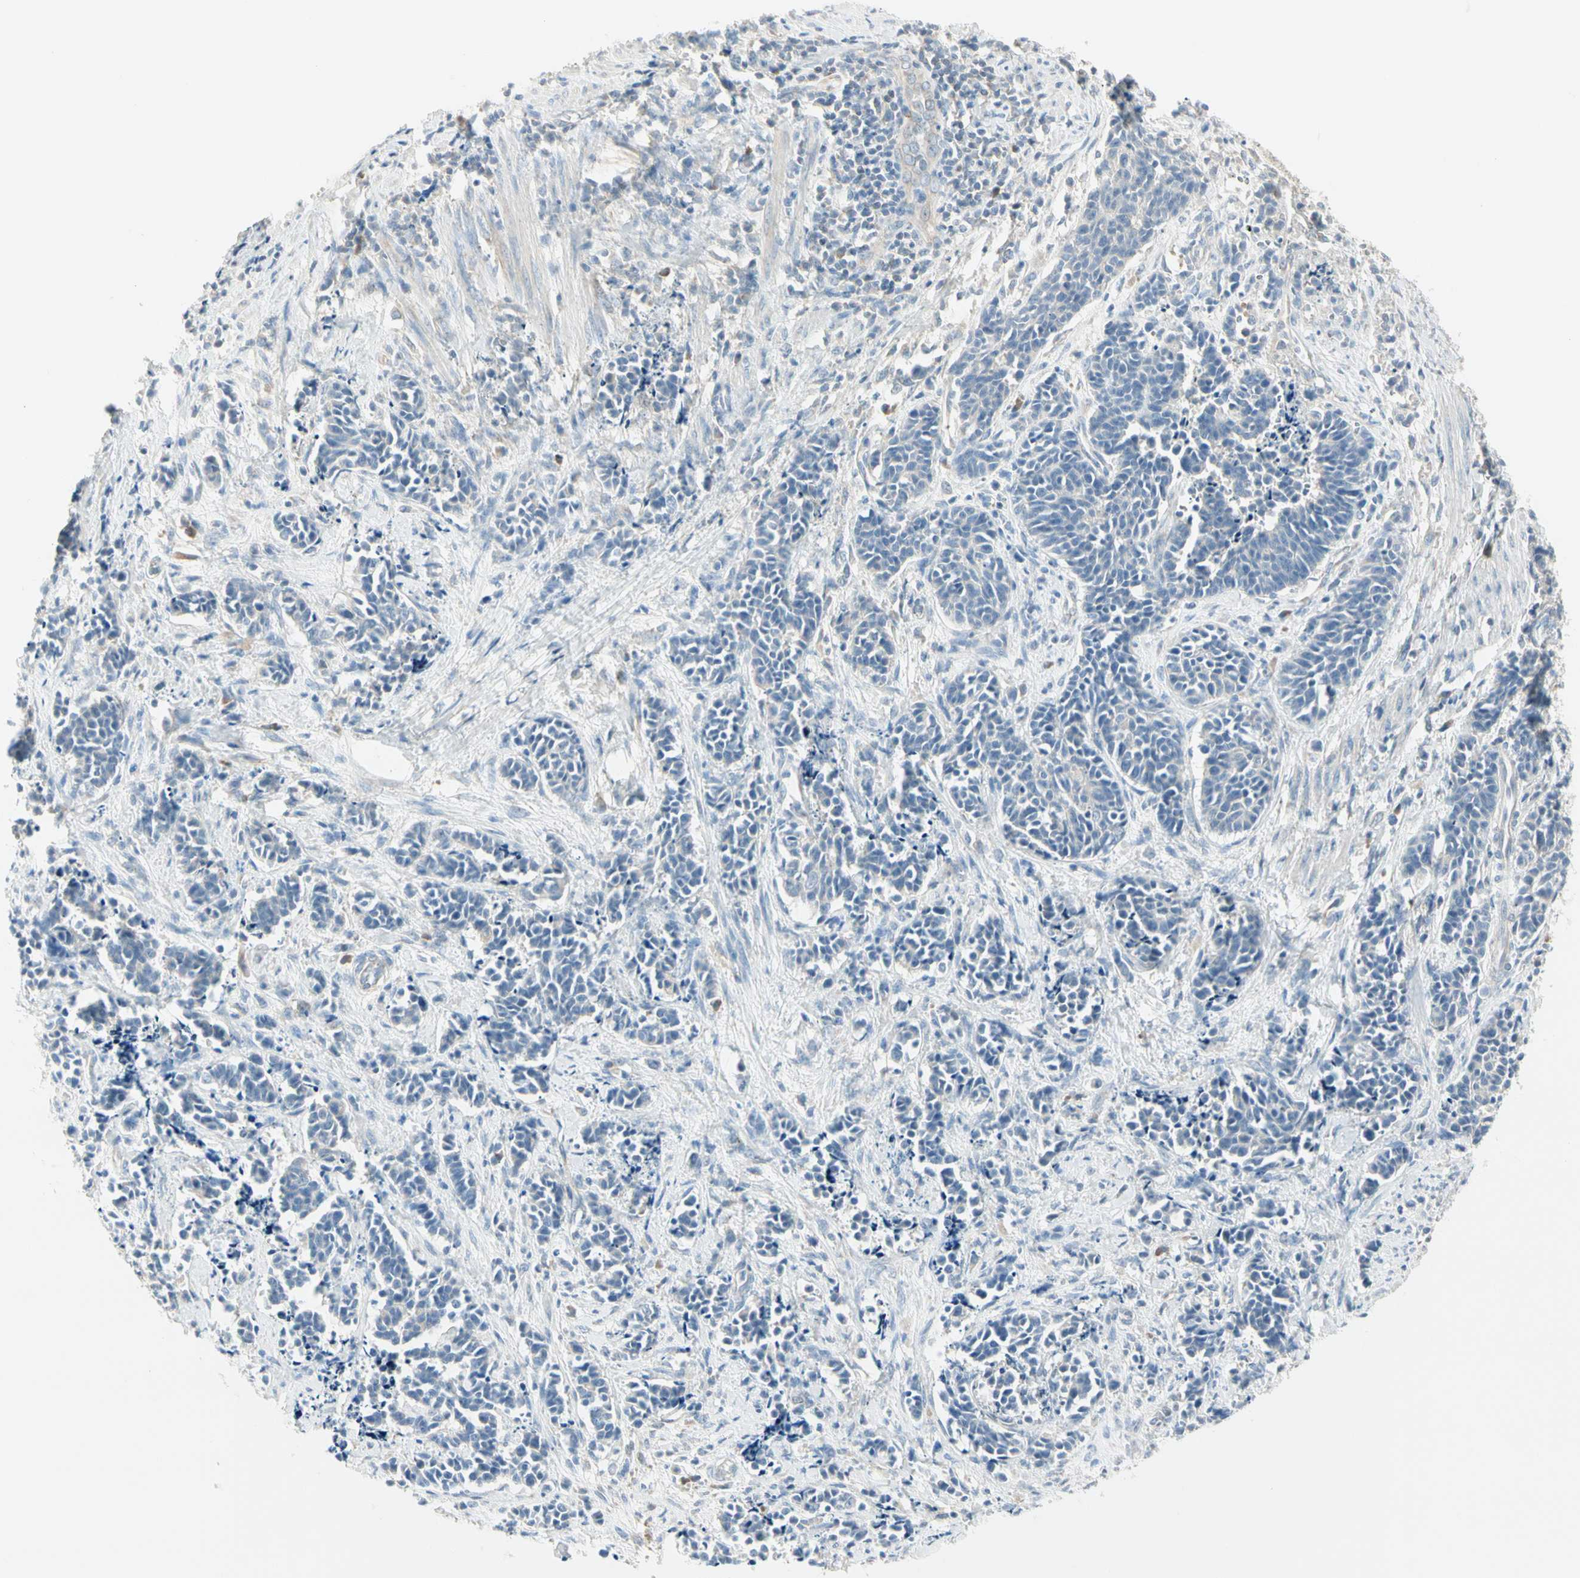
{"staining": {"intensity": "negative", "quantity": "none", "location": "none"}, "tissue": "cervical cancer", "cell_type": "Tumor cells", "image_type": "cancer", "snomed": [{"axis": "morphology", "description": "Squamous cell carcinoma, NOS"}, {"axis": "topography", "description": "Cervix"}], "caption": "This image is of cervical cancer stained with immunohistochemistry (IHC) to label a protein in brown with the nuclei are counter-stained blue. There is no expression in tumor cells.", "gene": "ALDH18A1", "patient": {"sex": "female", "age": 35}}